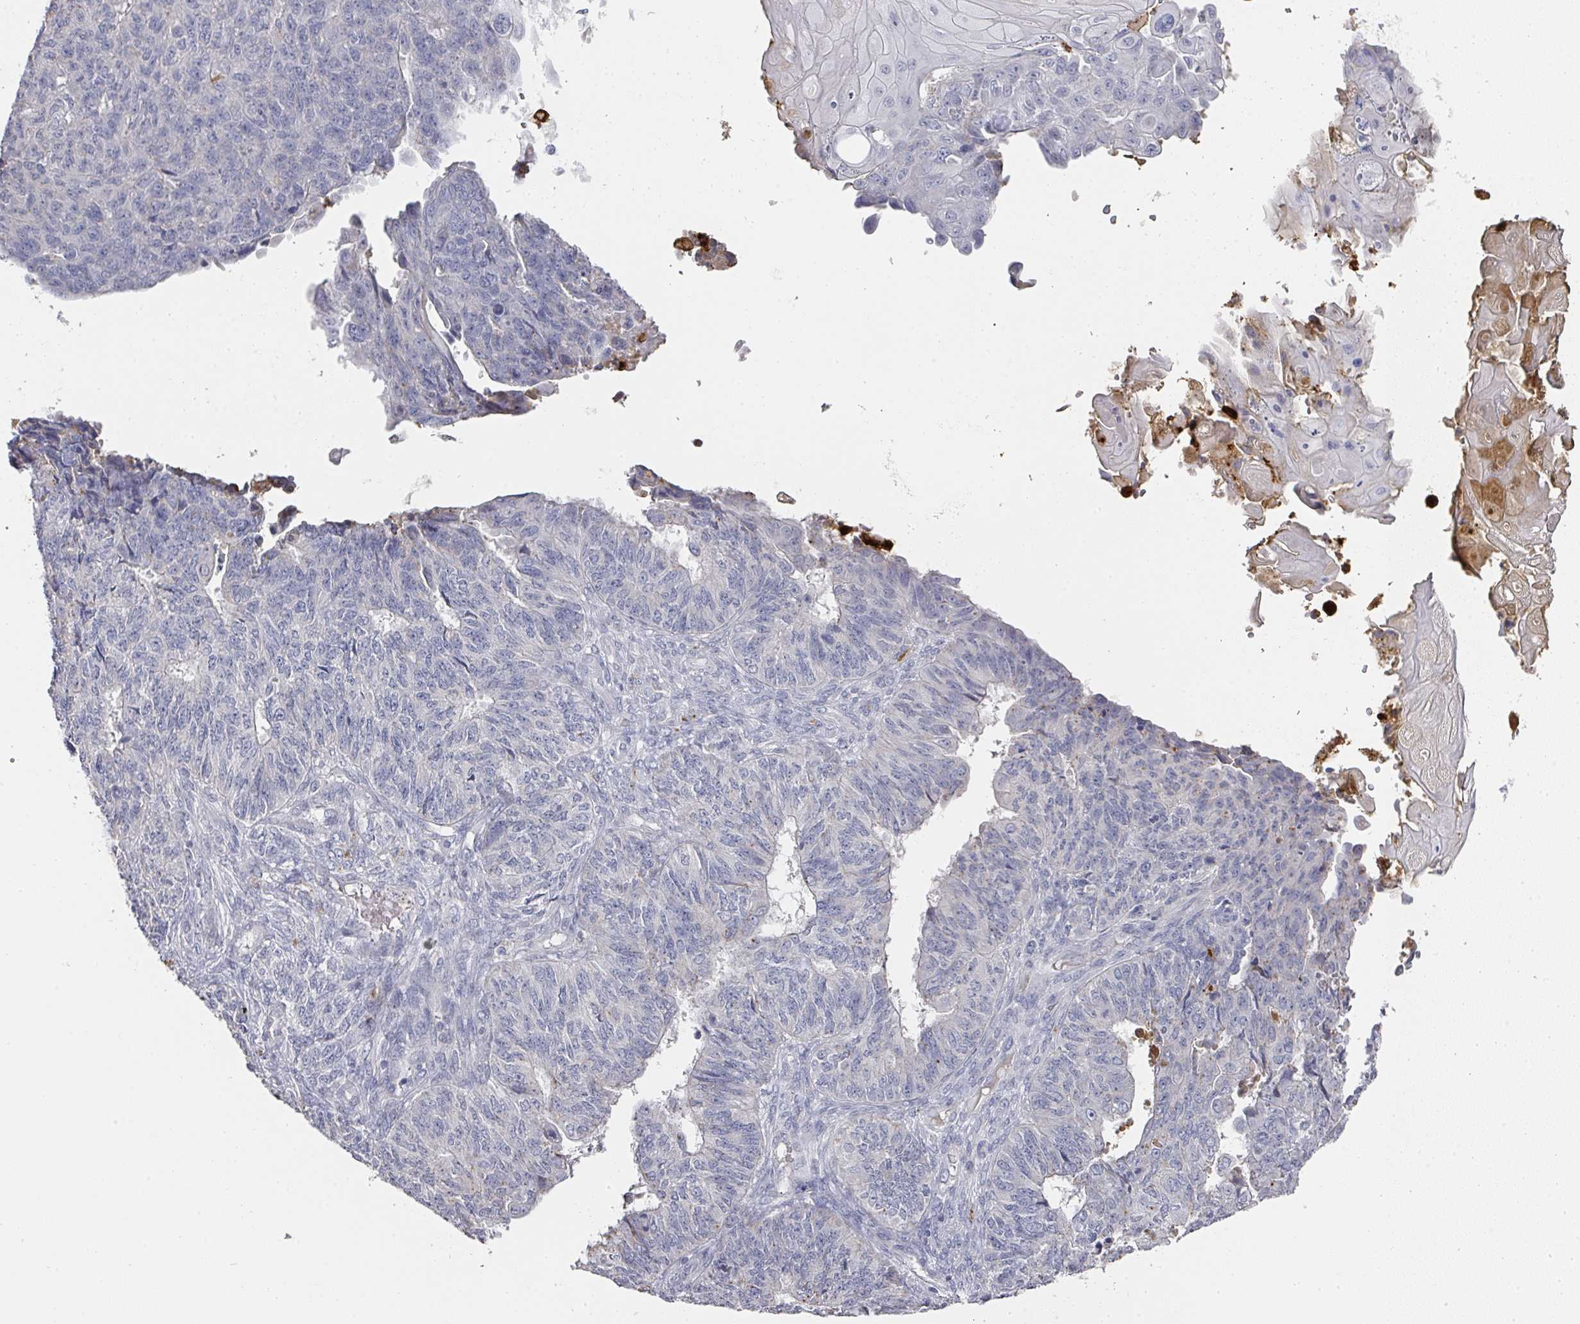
{"staining": {"intensity": "negative", "quantity": "none", "location": "none"}, "tissue": "endometrial cancer", "cell_type": "Tumor cells", "image_type": "cancer", "snomed": [{"axis": "morphology", "description": "Adenocarcinoma, NOS"}, {"axis": "topography", "description": "Endometrium"}], "caption": "DAB (3,3'-diaminobenzidine) immunohistochemical staining of endometrial adenocarcinoma shows no significant positivity in tumor cells.", "gene": "CAMP", "patient": {"sex": "female", "age": 32}}